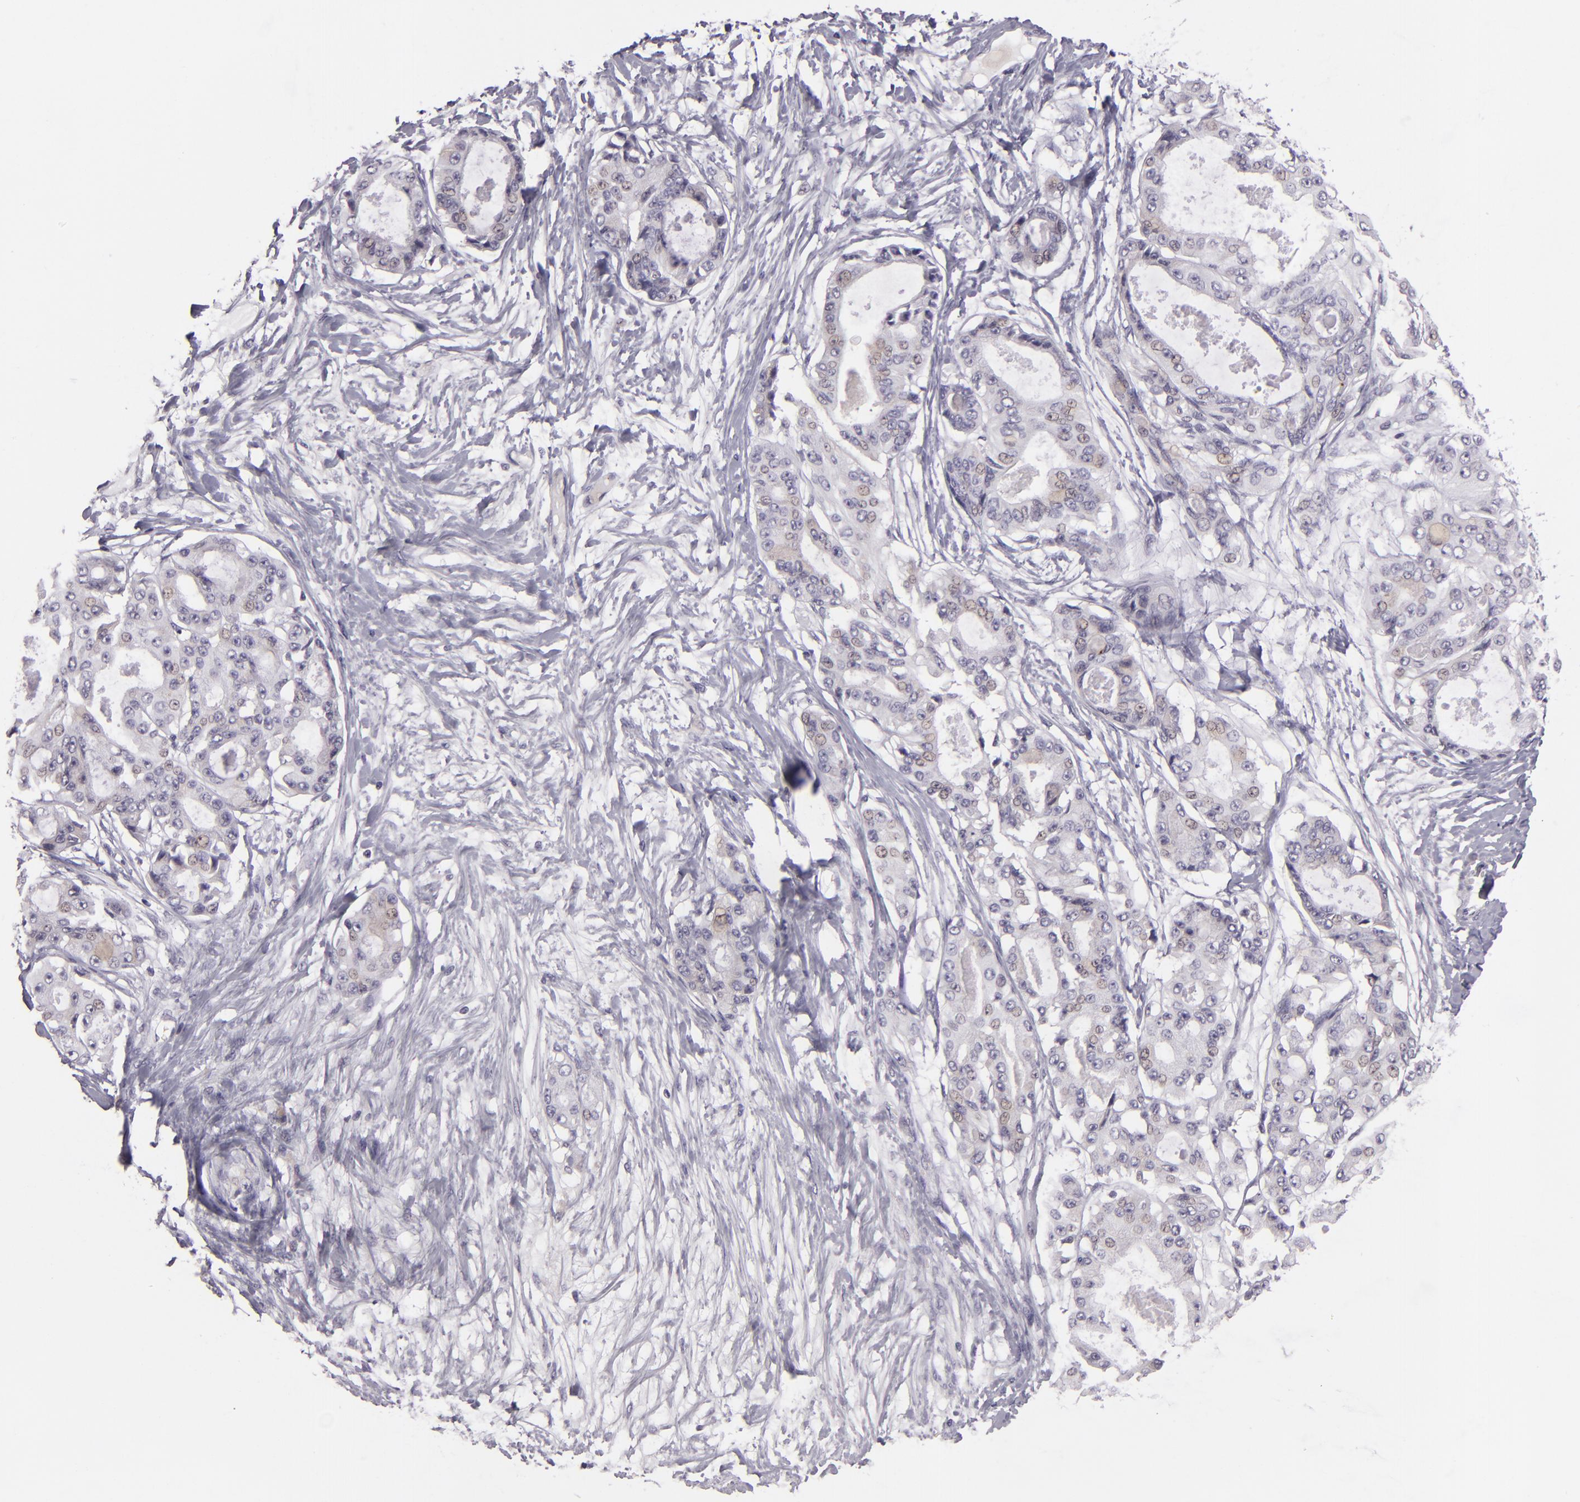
{"staining": {"intensity": "negative", "quantity": "none", "location": "none"}, "tissue": "ovarian cancer", "cell_type": "Tumor cells", "image_type": "cancer", "snomed": [{"axis": "morphology", "description": "Carcinoma, endometroid"}, {"axis": "topography", "description": "Ovary"}], "caption": "An IHC photomicrograph of ovarian endometroid carcinoma is shown. There is no staining in tumor cells of ovarian endometroid carcinoma.", "gene": "EGFL6", "patient": {"sex": "female", "age": 61}}